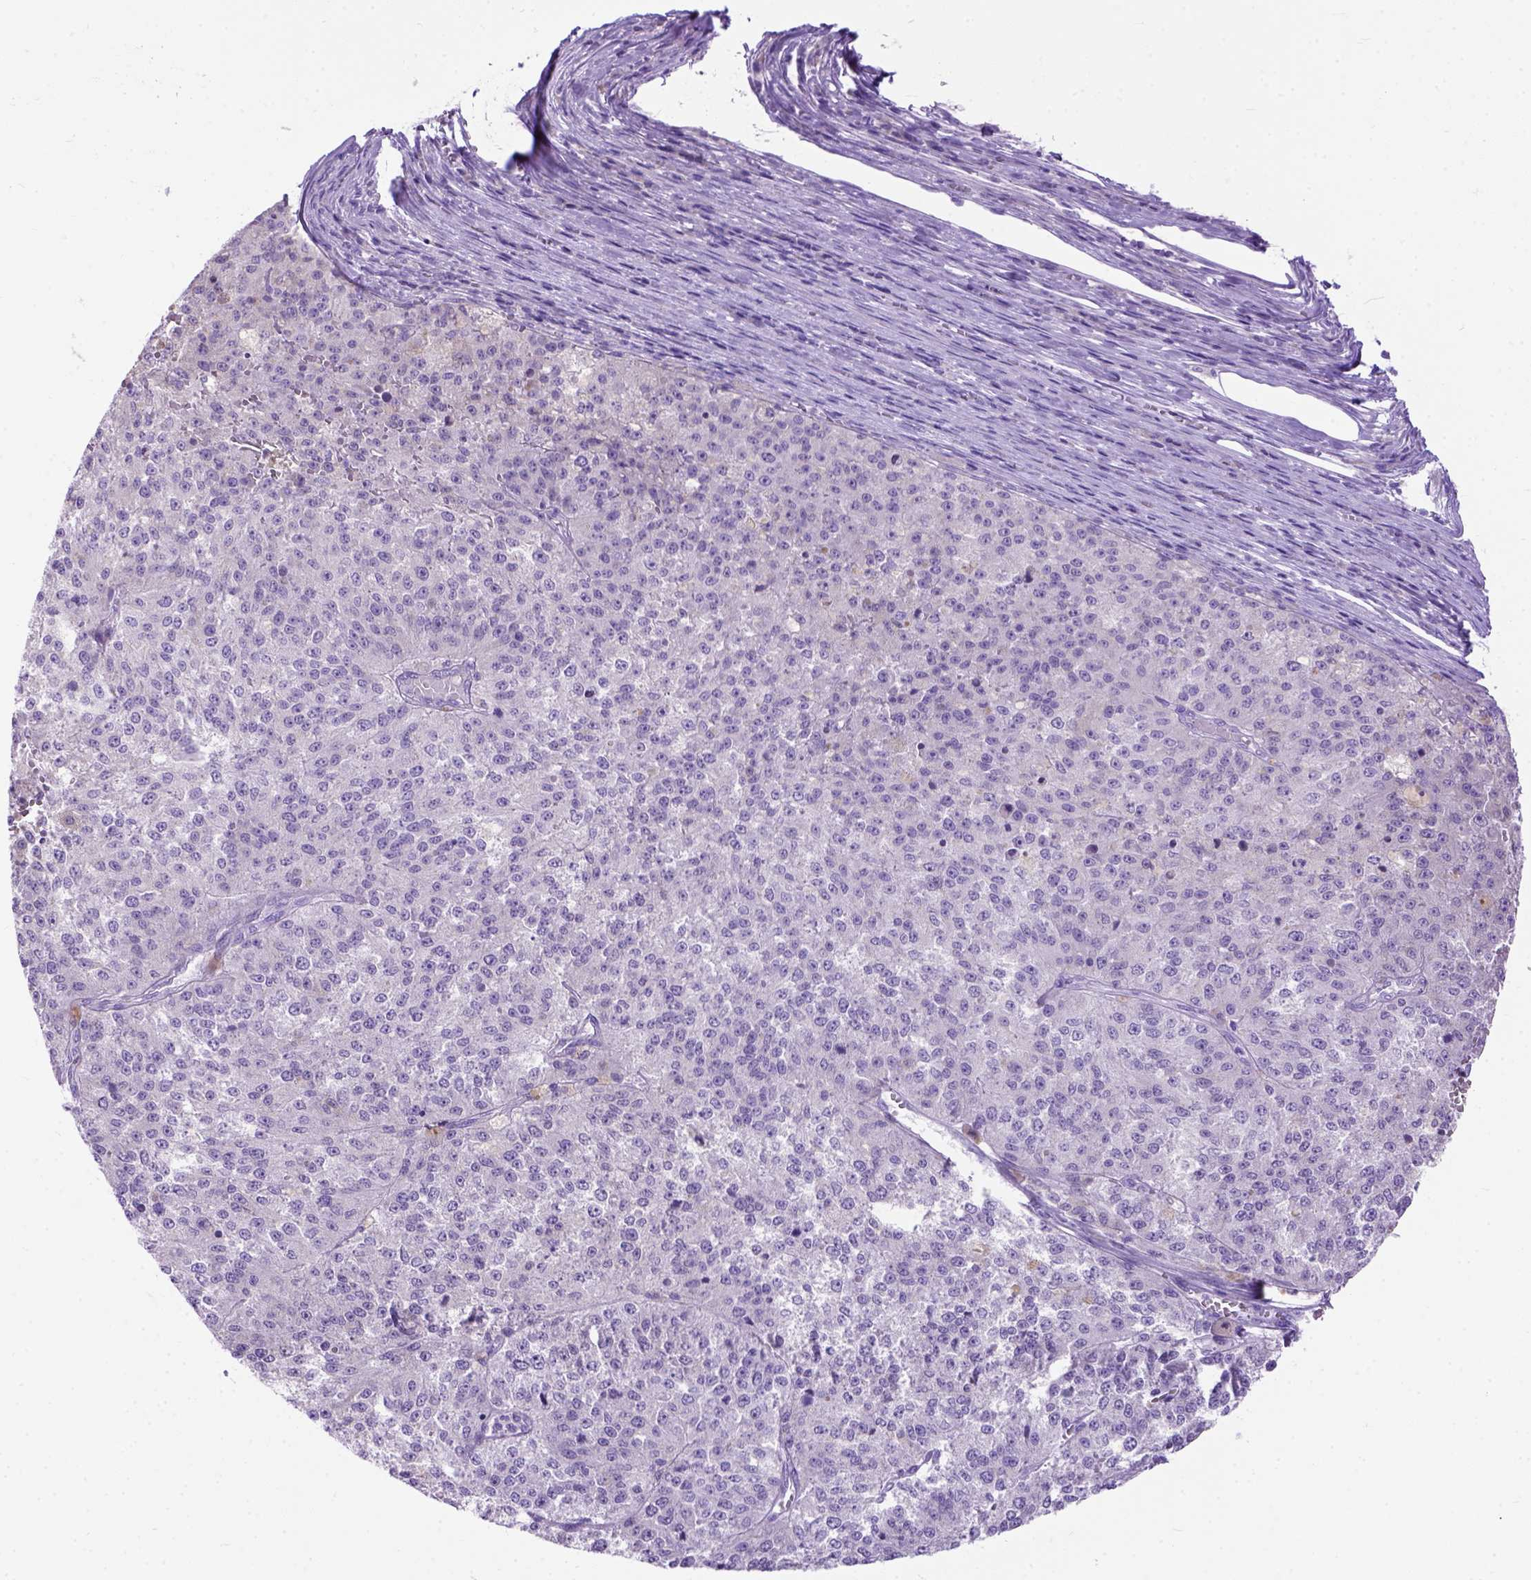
{"staining": {"intensity": "negative", "quantity": "none", "location": "none"}, "tissue": "melanoma", "cell_type": "Tumor cells", "image_type": "cancer", "snomed": [{"axis": "morphology", "description": "Malignant melanoma, Metastatic site"}, {"axis": "topography", "description": "Lymph node"}], "caption": "This is a photomicrograph of immunohistochemistry (IHC) staining of malignant melanoma (metastatic site), which shows no expression in tumor cells.", "gene": "ODAD3", "patient": {"sex": "female", "age": 64}}